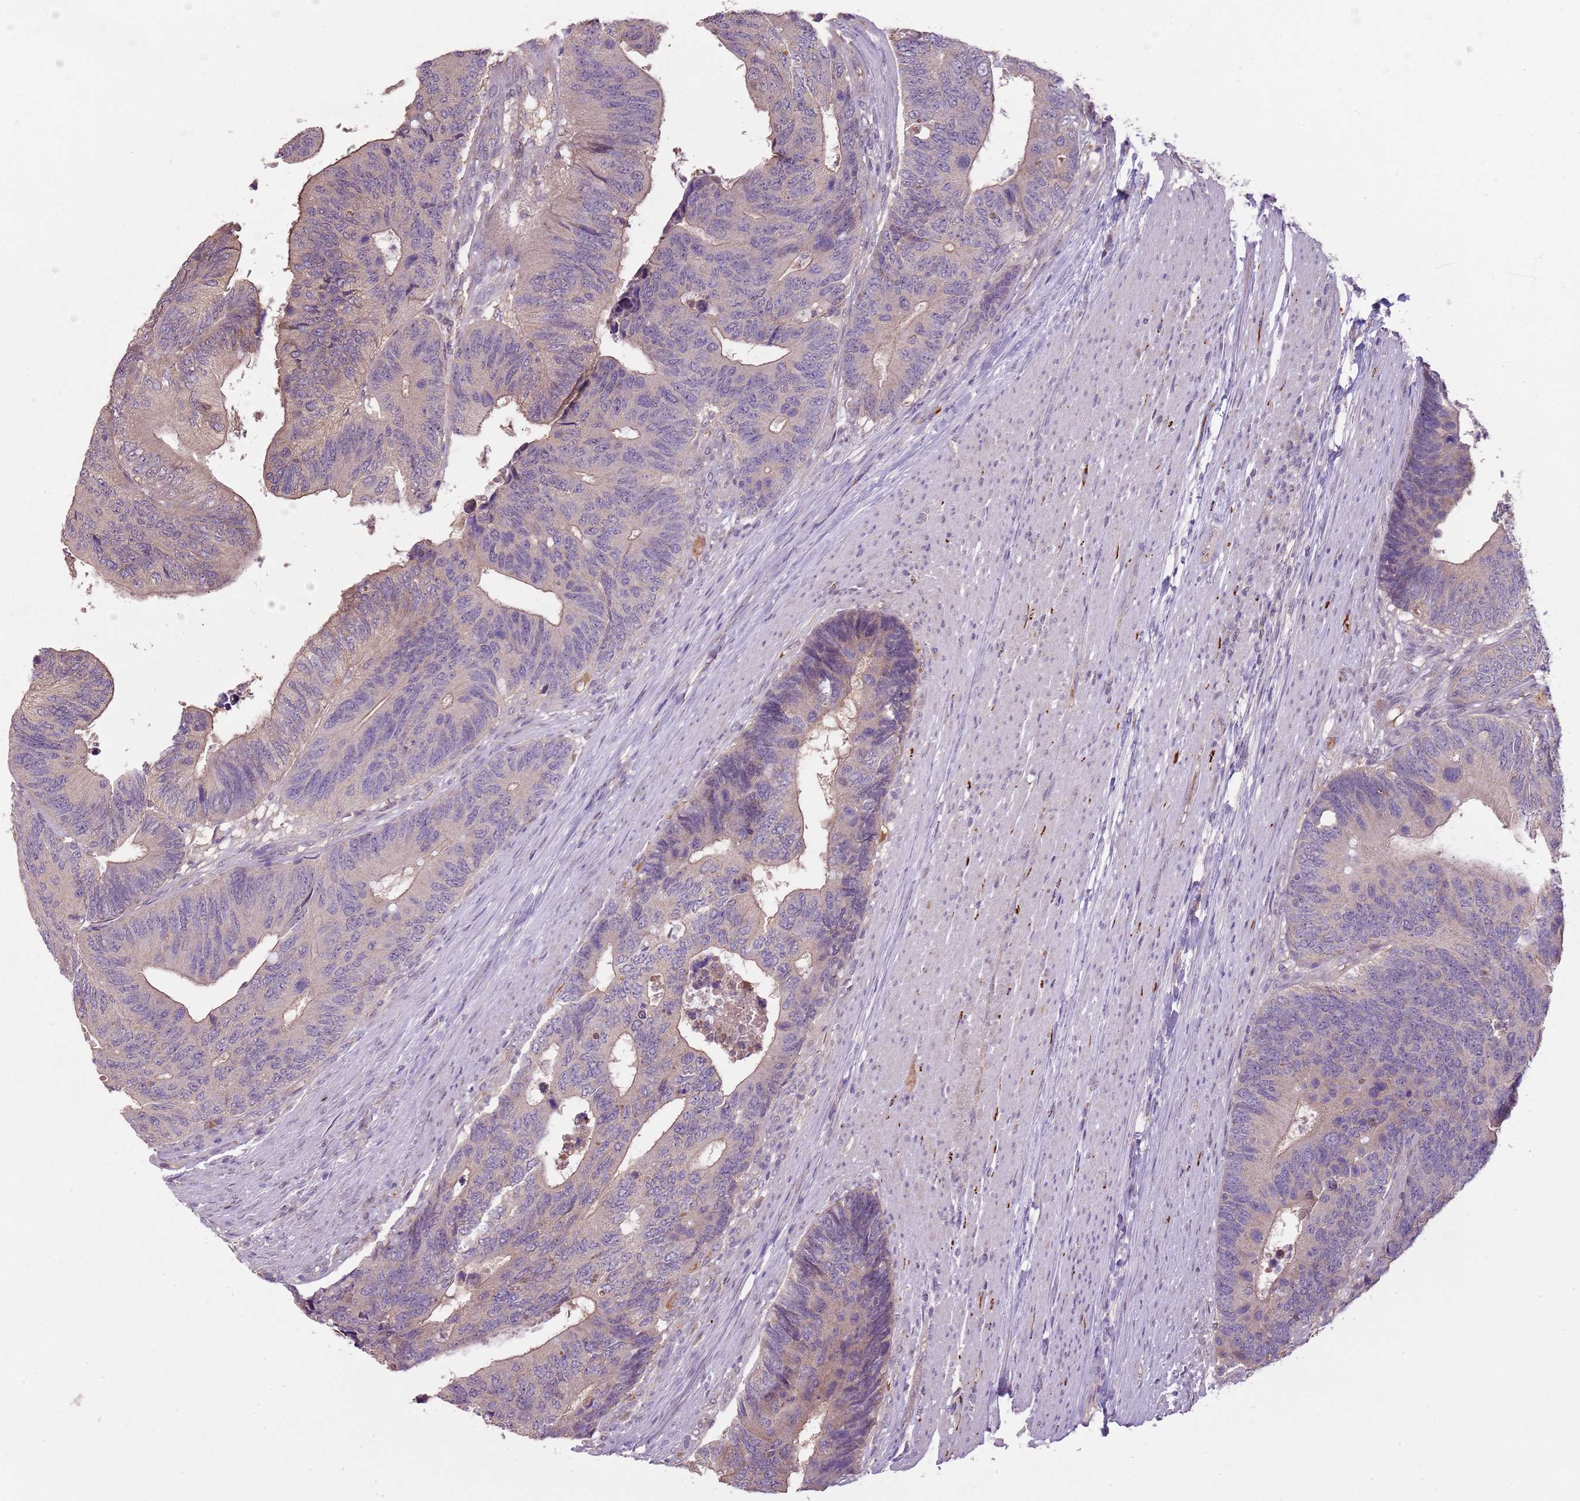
{"staining": {"intensity": "weak", "quantity": "25%-75%", "location": "cytoplasmic/membranous"}, "tissue": "colorectal cancer", "cell_type": "Tumor cells", "image_type": "cancer", "snomed": [{"axis": "morphology", "description": "Adenocarcinoma, NOS"}, {"axis": "topography", "description": "Colon"}], "caption": "A photomicrograph of human colorectal adenocarcinoma stained for a protein shows weak cytoplasmic/membranous brown staining in tumor cells.", "gene": "TEKT4", "patient": {"sex": "male", "age": 87}}